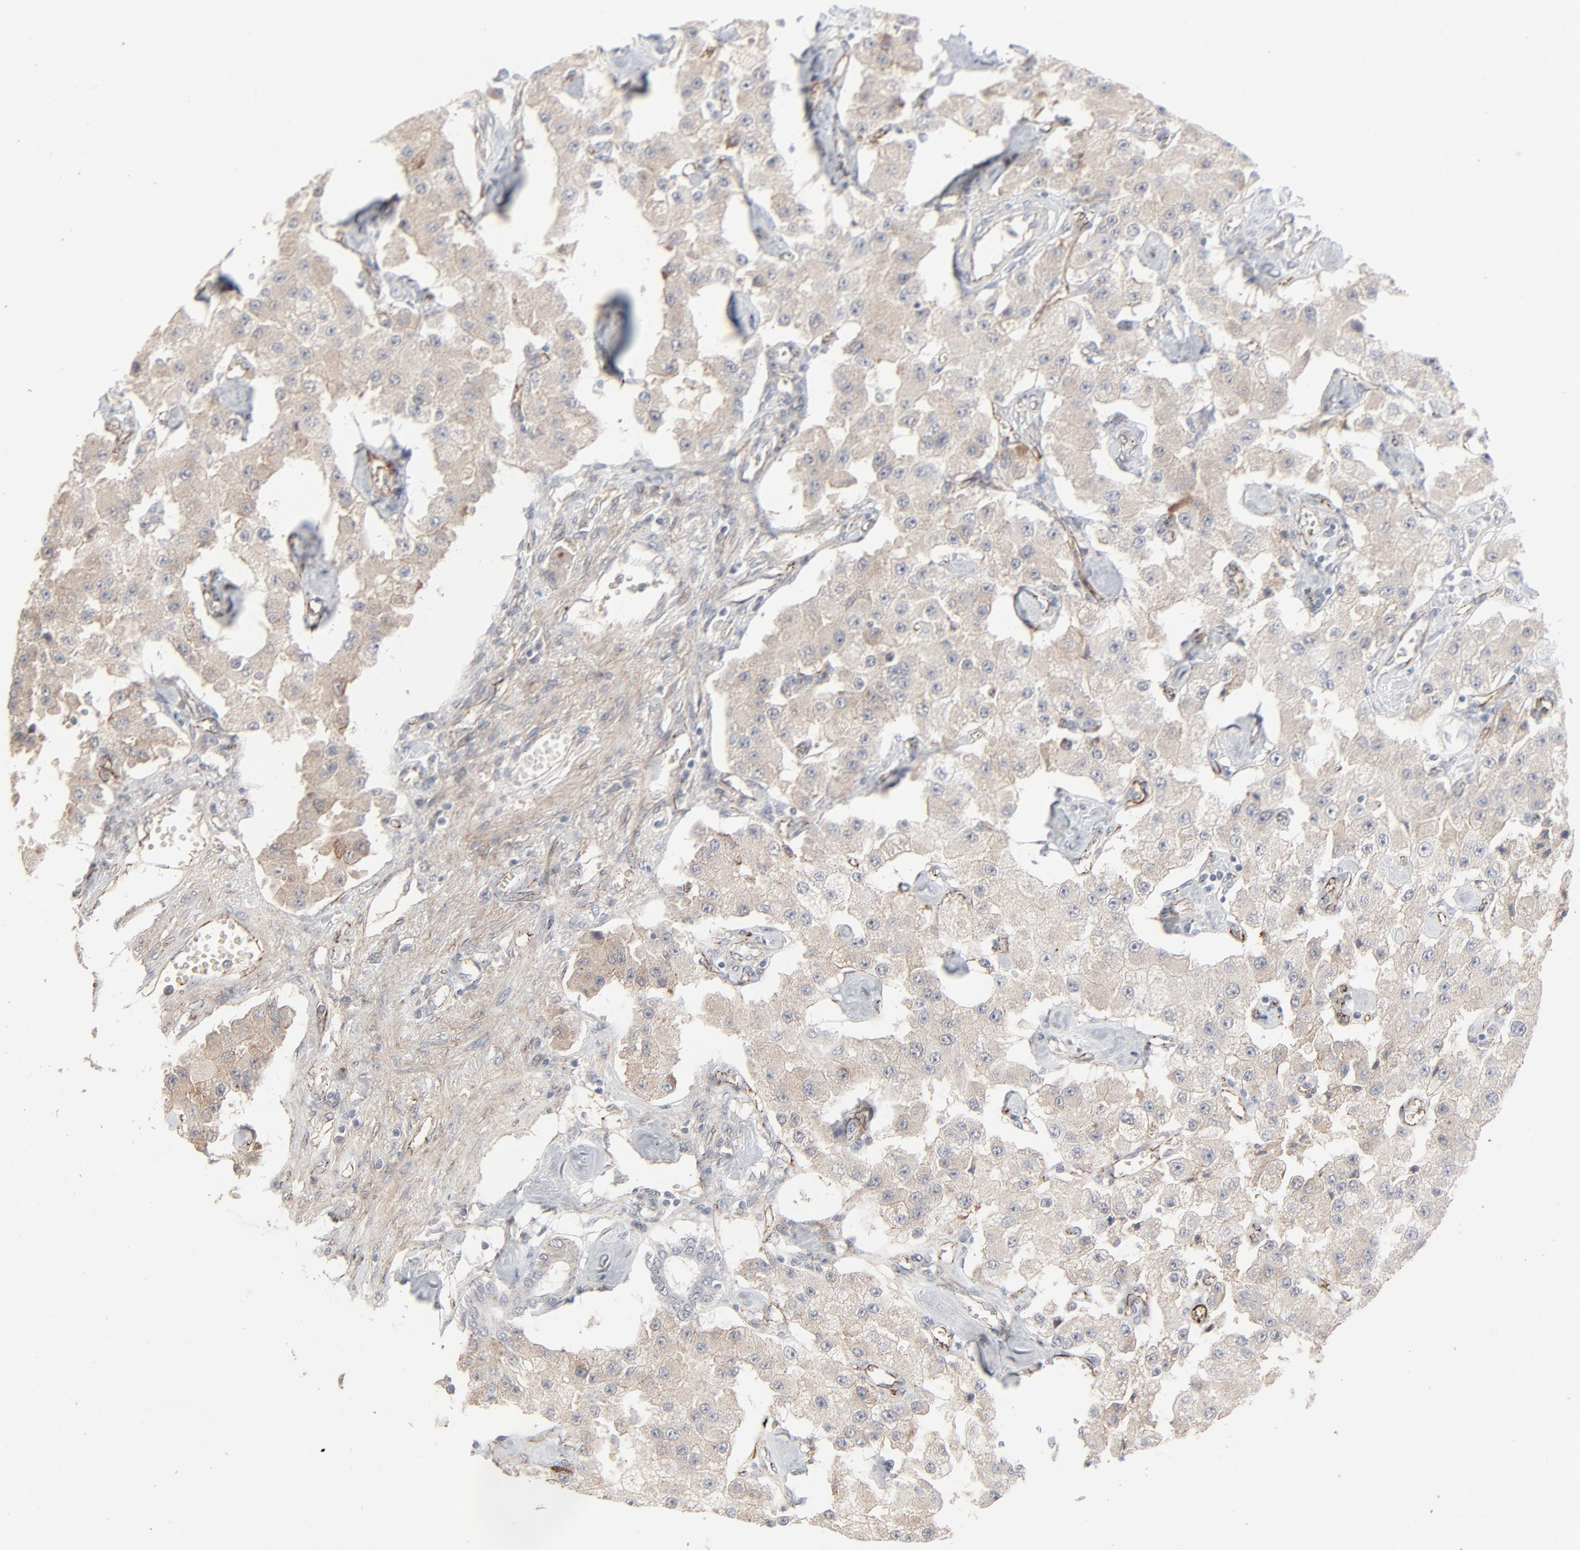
{"staining": {"intensity": "weak", "quantity": ">75%", "location": "cytoplasmic/membranous"}, "tissue": "carcinoid", "cell_type": "Tumor cells", "image_type": "cancer", "snomed": [{"axis": "morphology", "description": "Carcinoid, malignant, NOS"}, {"axis": "topography", "description": "Pancreas"}], "caption": "A high-resolution photomicrograph shows immunohistochemistry (IHC) staining of carcinoid (malignant), which displays weak cytoplasmic/membranous staining in about >75% of tumor cells.", "gene": "JAM3", "patient": {"sex": "male", "age": 41}}